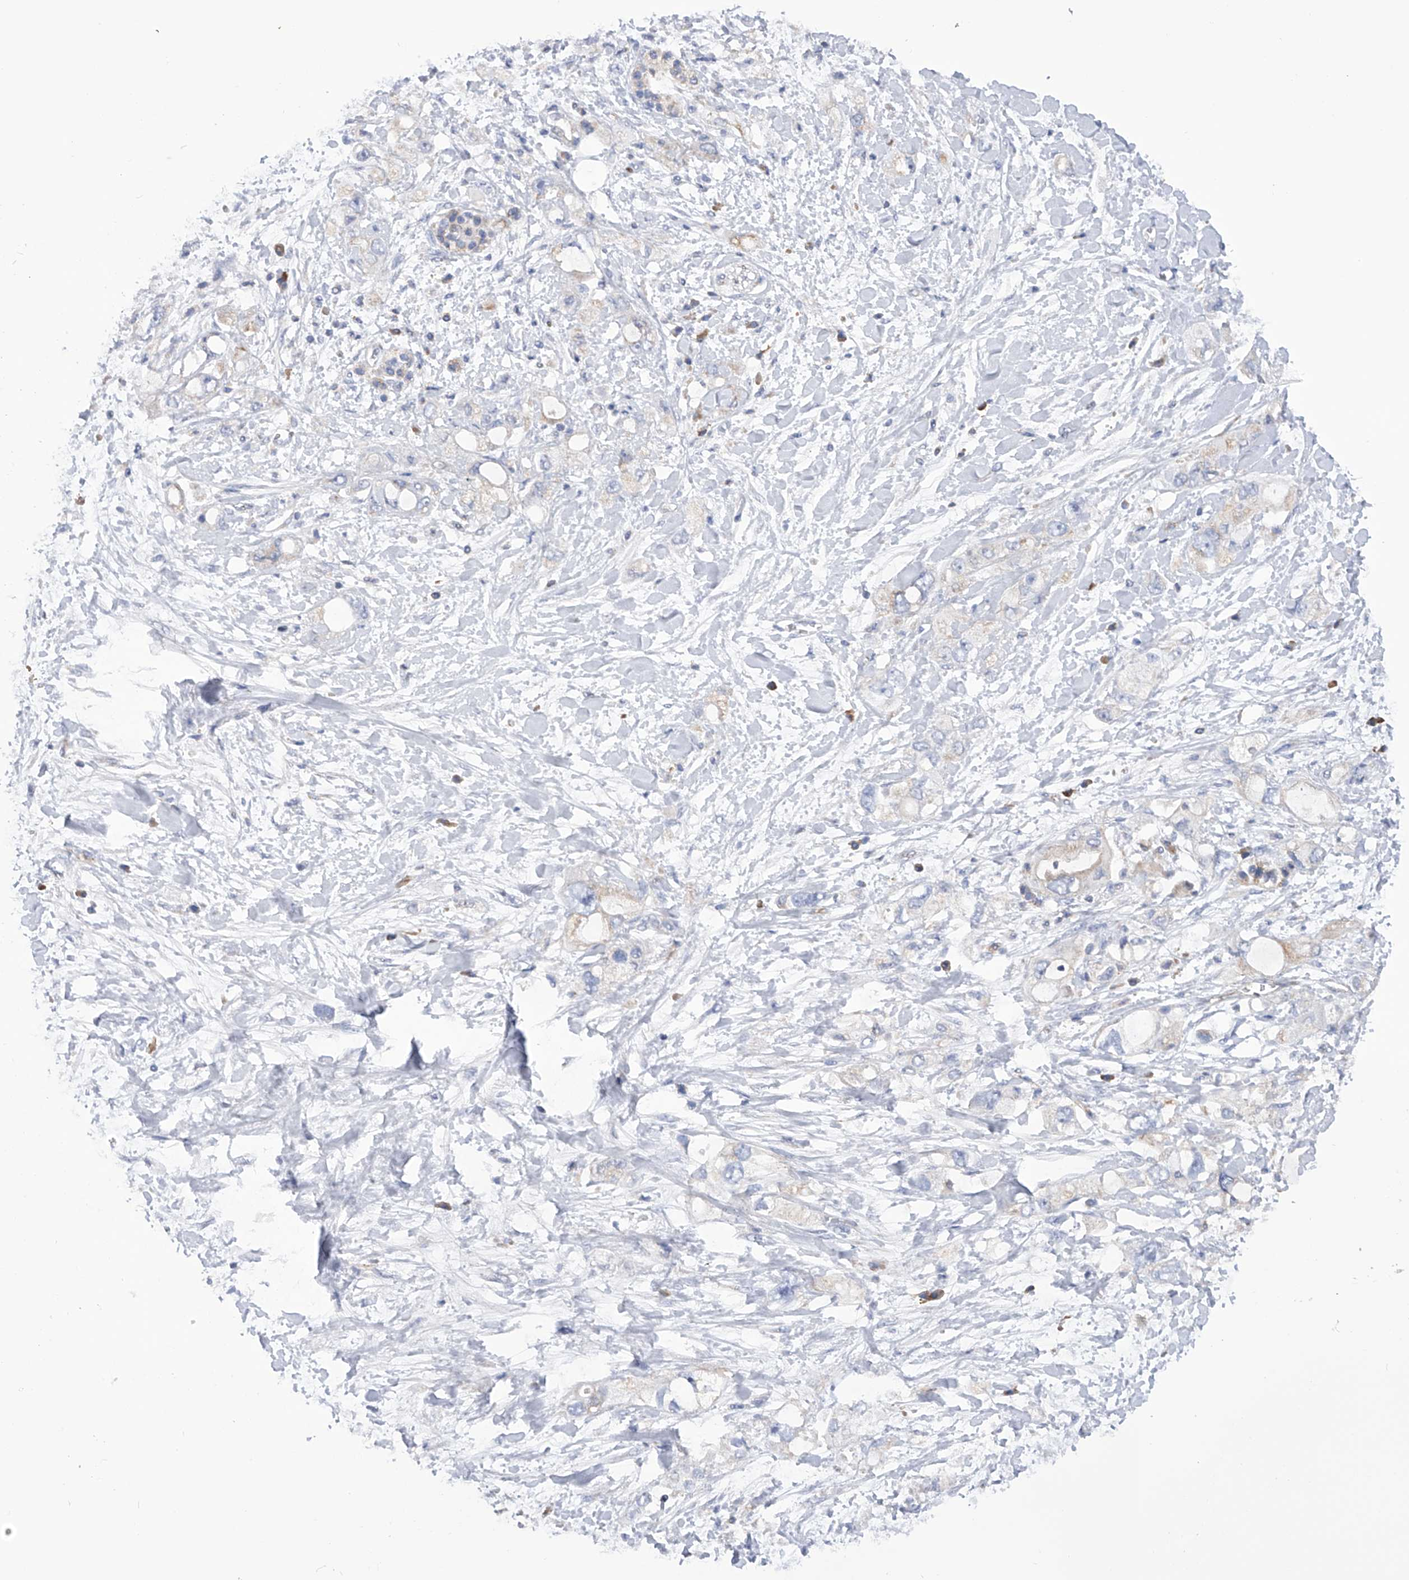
{"staining": {"intensity": "negative", "quantity": "none", "location": "none"}, "tissue": "pancreatic cancer", "cell_type": "Tumor cells", "image_type": "cancer", "snomed": [{"axis": "morphology", "description": "Adenocarcinoma, NOS"}, {"axis": "topography", "description": "Pancreas"}], "caption": "There is no significant positivity in tumor cells of pancreatic cancer (adenocarcinoma). Brightfield microscopy of IHC stained with DAB (brown) and hematoxylin (blue), captured at high magnification.", "gene": "MLYCD", "patient": {"sex": "female", "age": 56}}